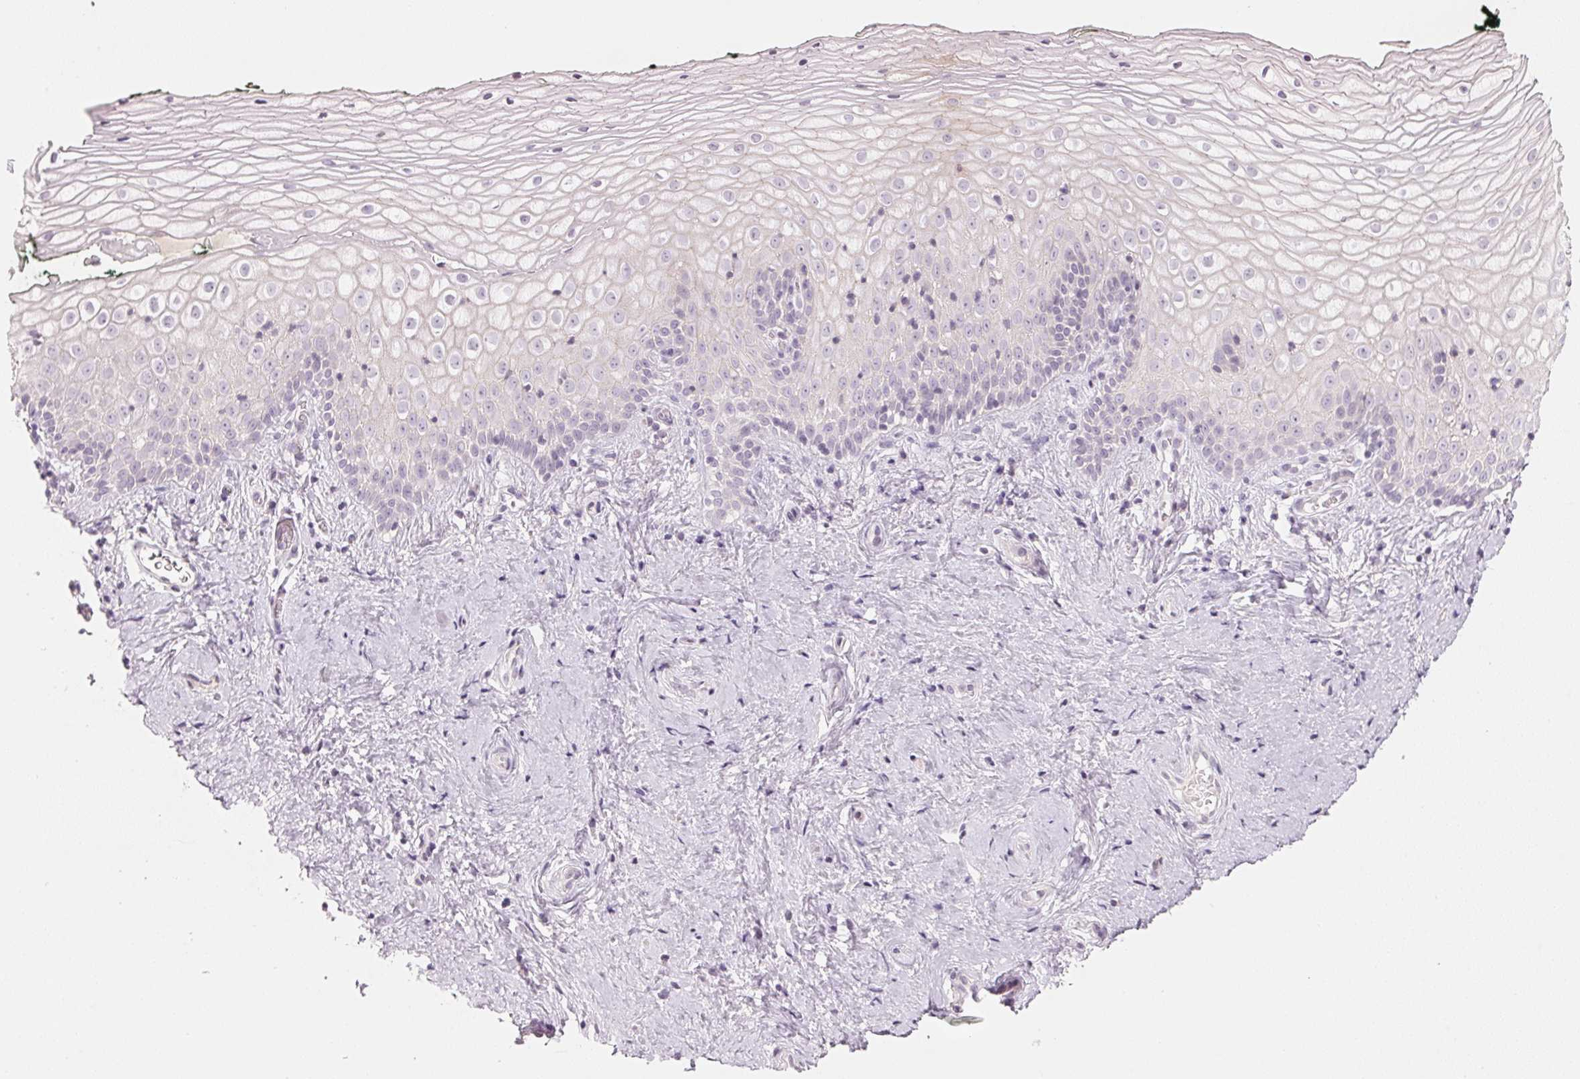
{"staining": {"intensity": "moderate", "quantity": "<25%", "location": "nuclear"}, "tissue": "vagina", "cell_type": "Squamous epithelial cells", "image_type": "normal", "snomed": [{"axis": "morphology", "description": "Normal tissue, NOS"}, {"axis": "topography", "description": "Vagina"}], "caption": "IHC histopathology image of benign vagina: vagina stained using immunohistochemistry (IHC) reveals low levels of moderate protein expression localized specifically in the nuclear of squamous epithelial cells, appearing as a nuclear brown color.", "gene": "SLC17A4", "patient": {"sex": "female", "age": 47}}